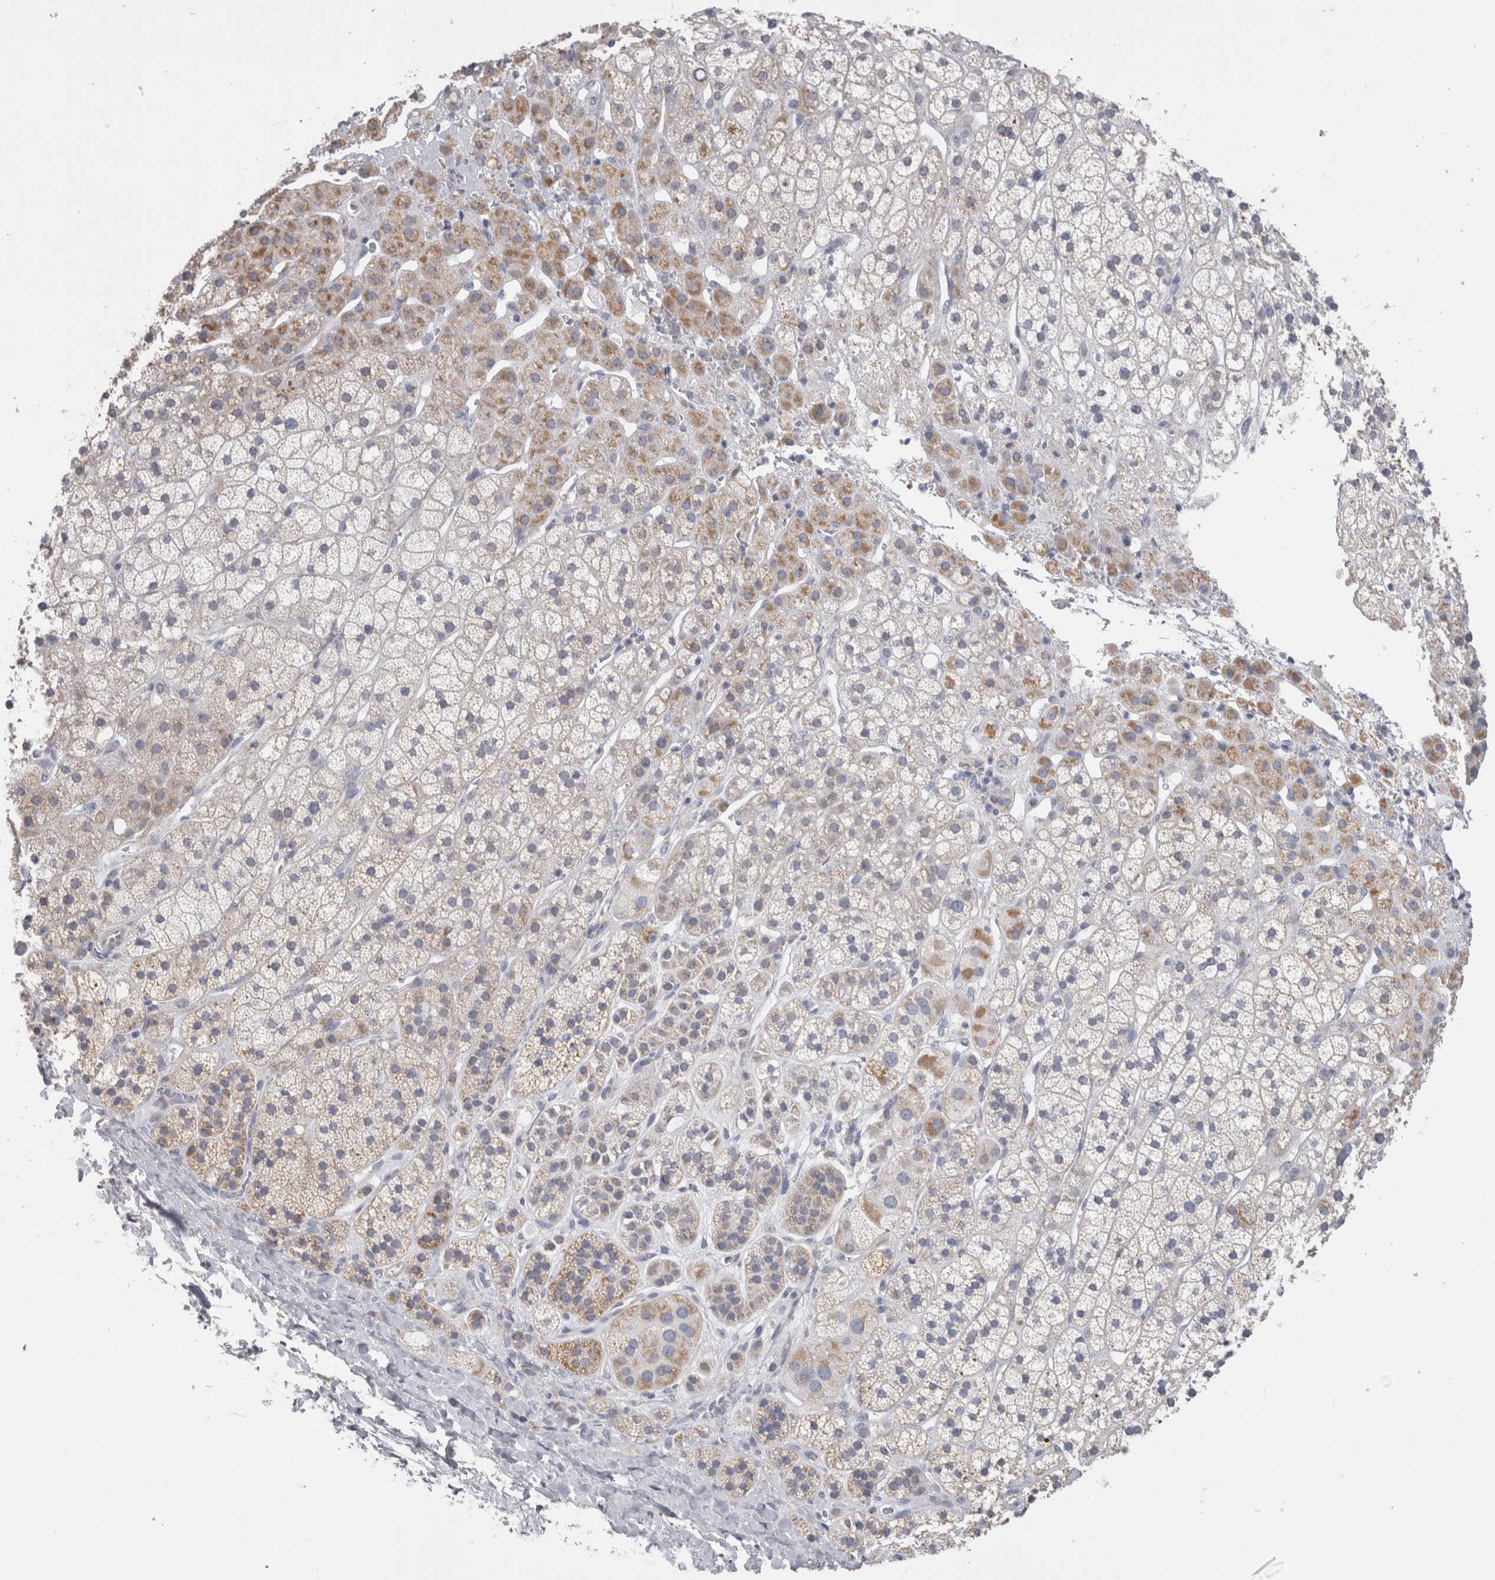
{"staining": {"intensity": "moderate", "quantity": "<25%", "location": "cytoplasmic/membranous"}, "tissue": "adrenal gland", "cell_type": "Glandular cells", "image_type": "normal", "snomed": [{"axis": "morphology", "description": "Normal tissue, NOS"}, {"axis": "topography", "description": "Adrenal gland"}], "caption": "Immunohistochemical staining of benign adrenal gland reveals low levels of moderate cytoplasmic/membranous positivity in about <25% of glandular cells.", "gene": "DHRS4", "patient": {"sex": "male", "age": 56}}